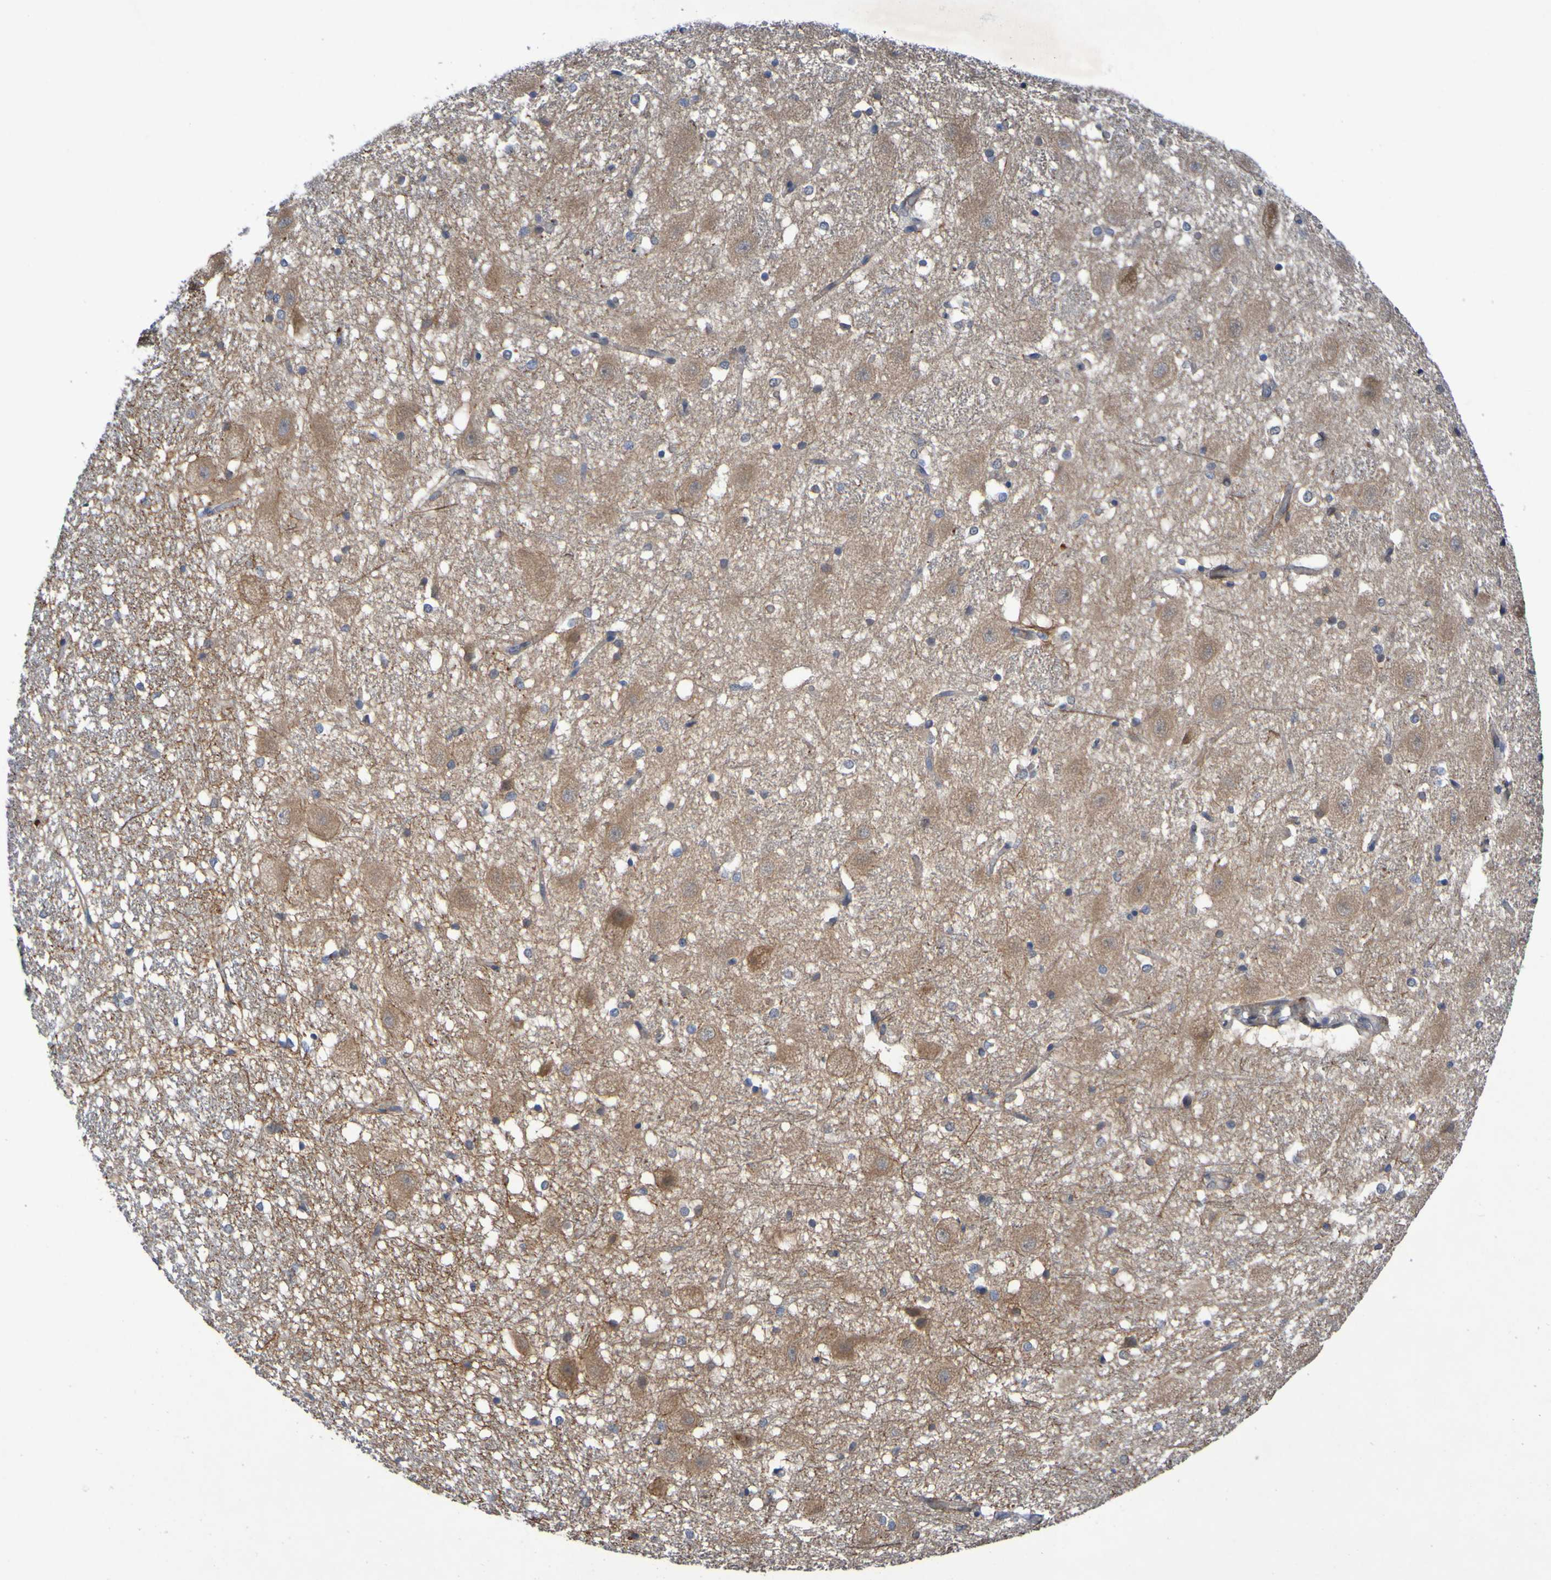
{"staining": {"intensity": "moderate", "quantity": "<25%", "location": "cytoplasmic/membranous"}, "tissue": "hippocampus", "cell_type": "Glial cells", "image_type": "normal", "snomed": [{"axis": "morphology", "description": "Normal tissue, NOS"}, {"axis": "topography", "description": "Hippocampus"}], "caption": "Brown immunohistochemical staining in benign hippocampus shows moderate cytoplasmic/membranous expression in approximately <25% of glial cells.", "gene": "SDK1", "patient": {"sex": "female", "age": 19}}